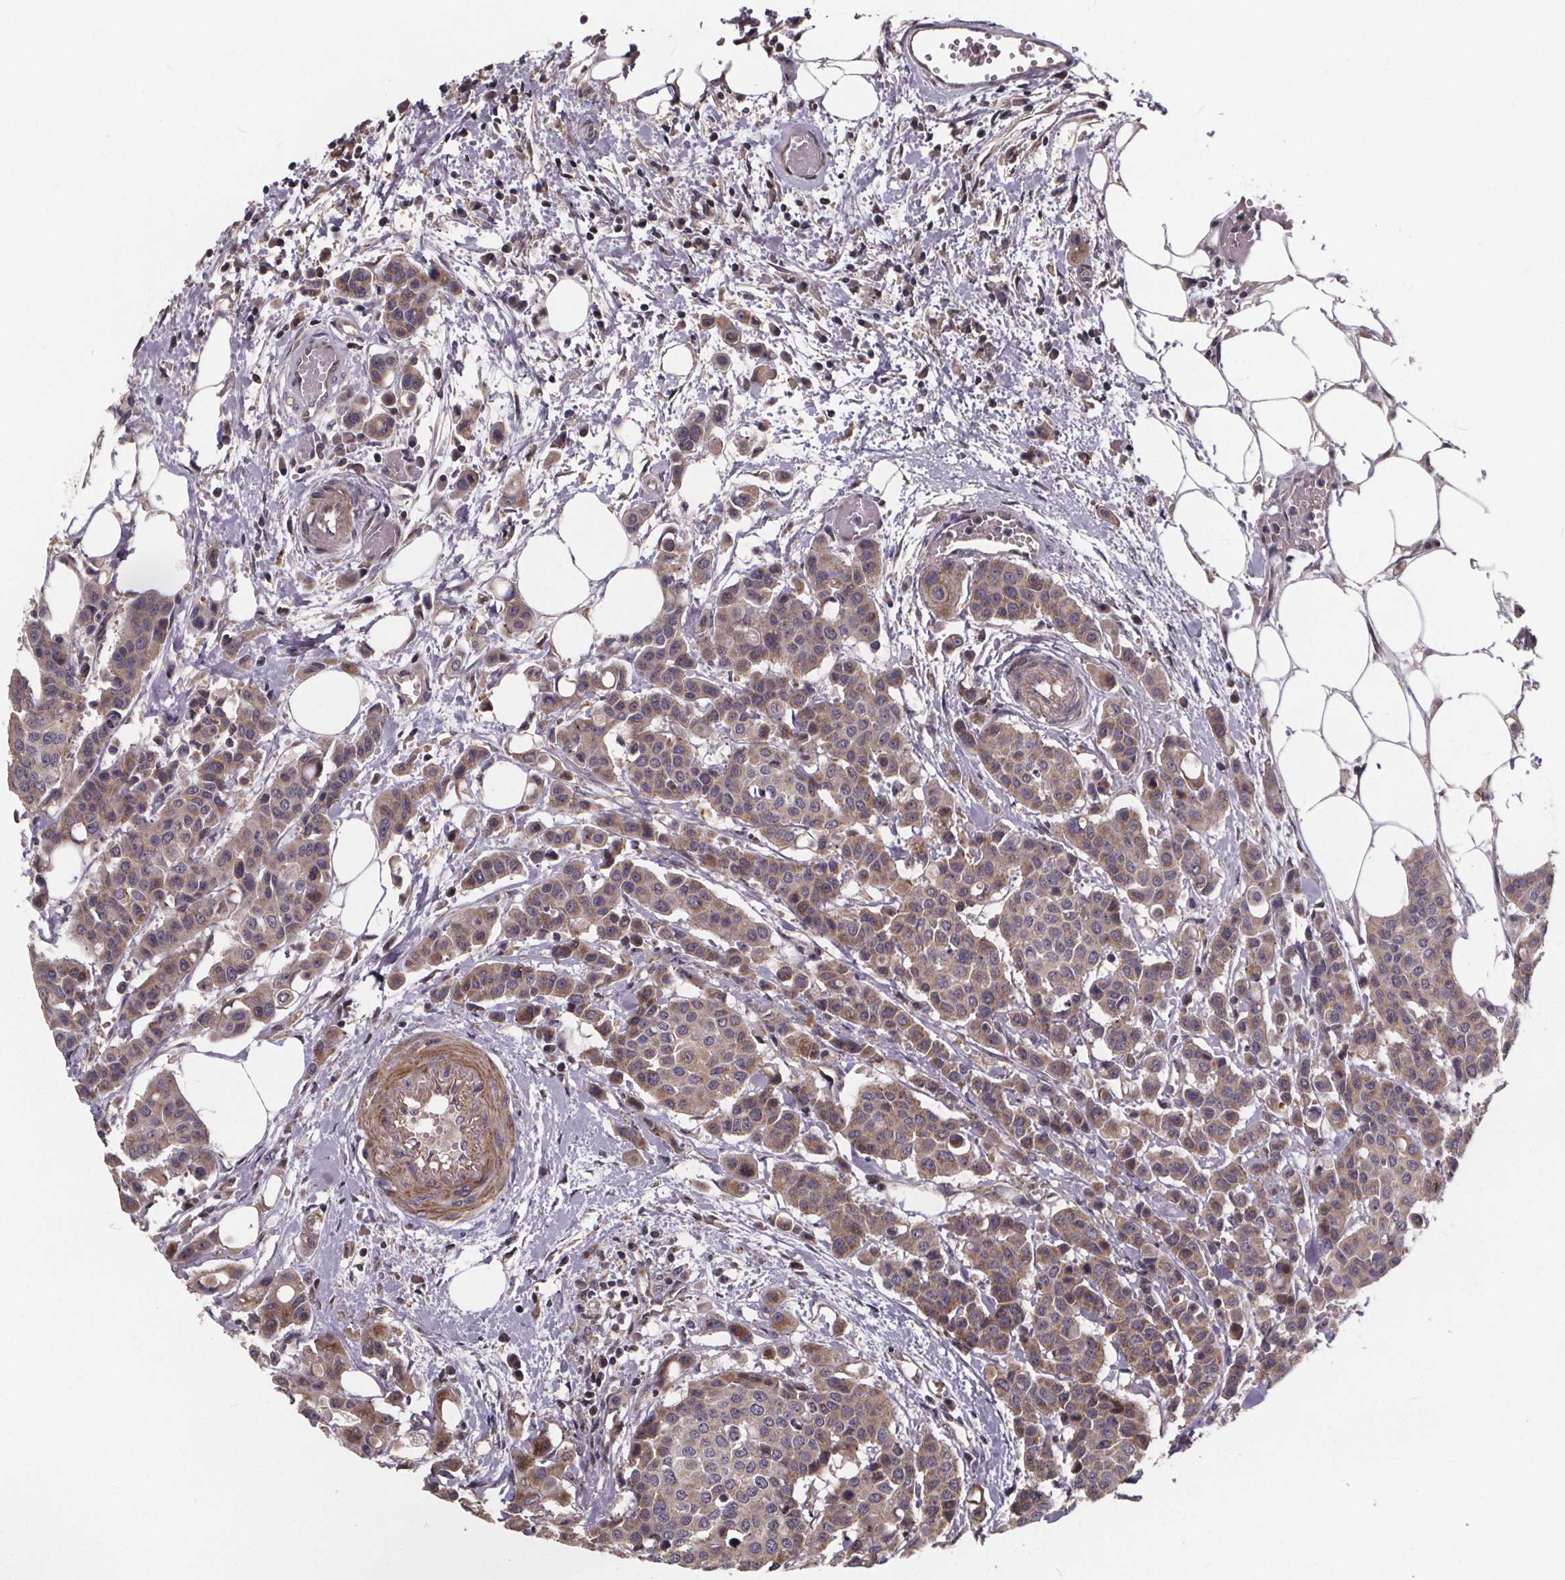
{"staining": {"intensity": "weak", "quantity": ">75%", "location": "cytoplasmic/membranous"}, "tissue": "carcinoid", "cell_type": "Tumor cells", "image_type": "cancer", "snomed": [{"axis": "morphology", "description": "Carcinoid, malignant, NOS"}, {"axis": "topography", "description": "Colon"}], "caption": "Immunohistochemistry (IHC) photomicrograph of neoplastic tissue: carcinoid stained using IHC exhibits low levels of weak protein expression localized specifically in the cytoplasmic/membranous of tumor cells, appearing as a cytoplasmic/membranous brown color.", "gene": "YME1L1", "patient": {"sex": "male", "age": 81}}